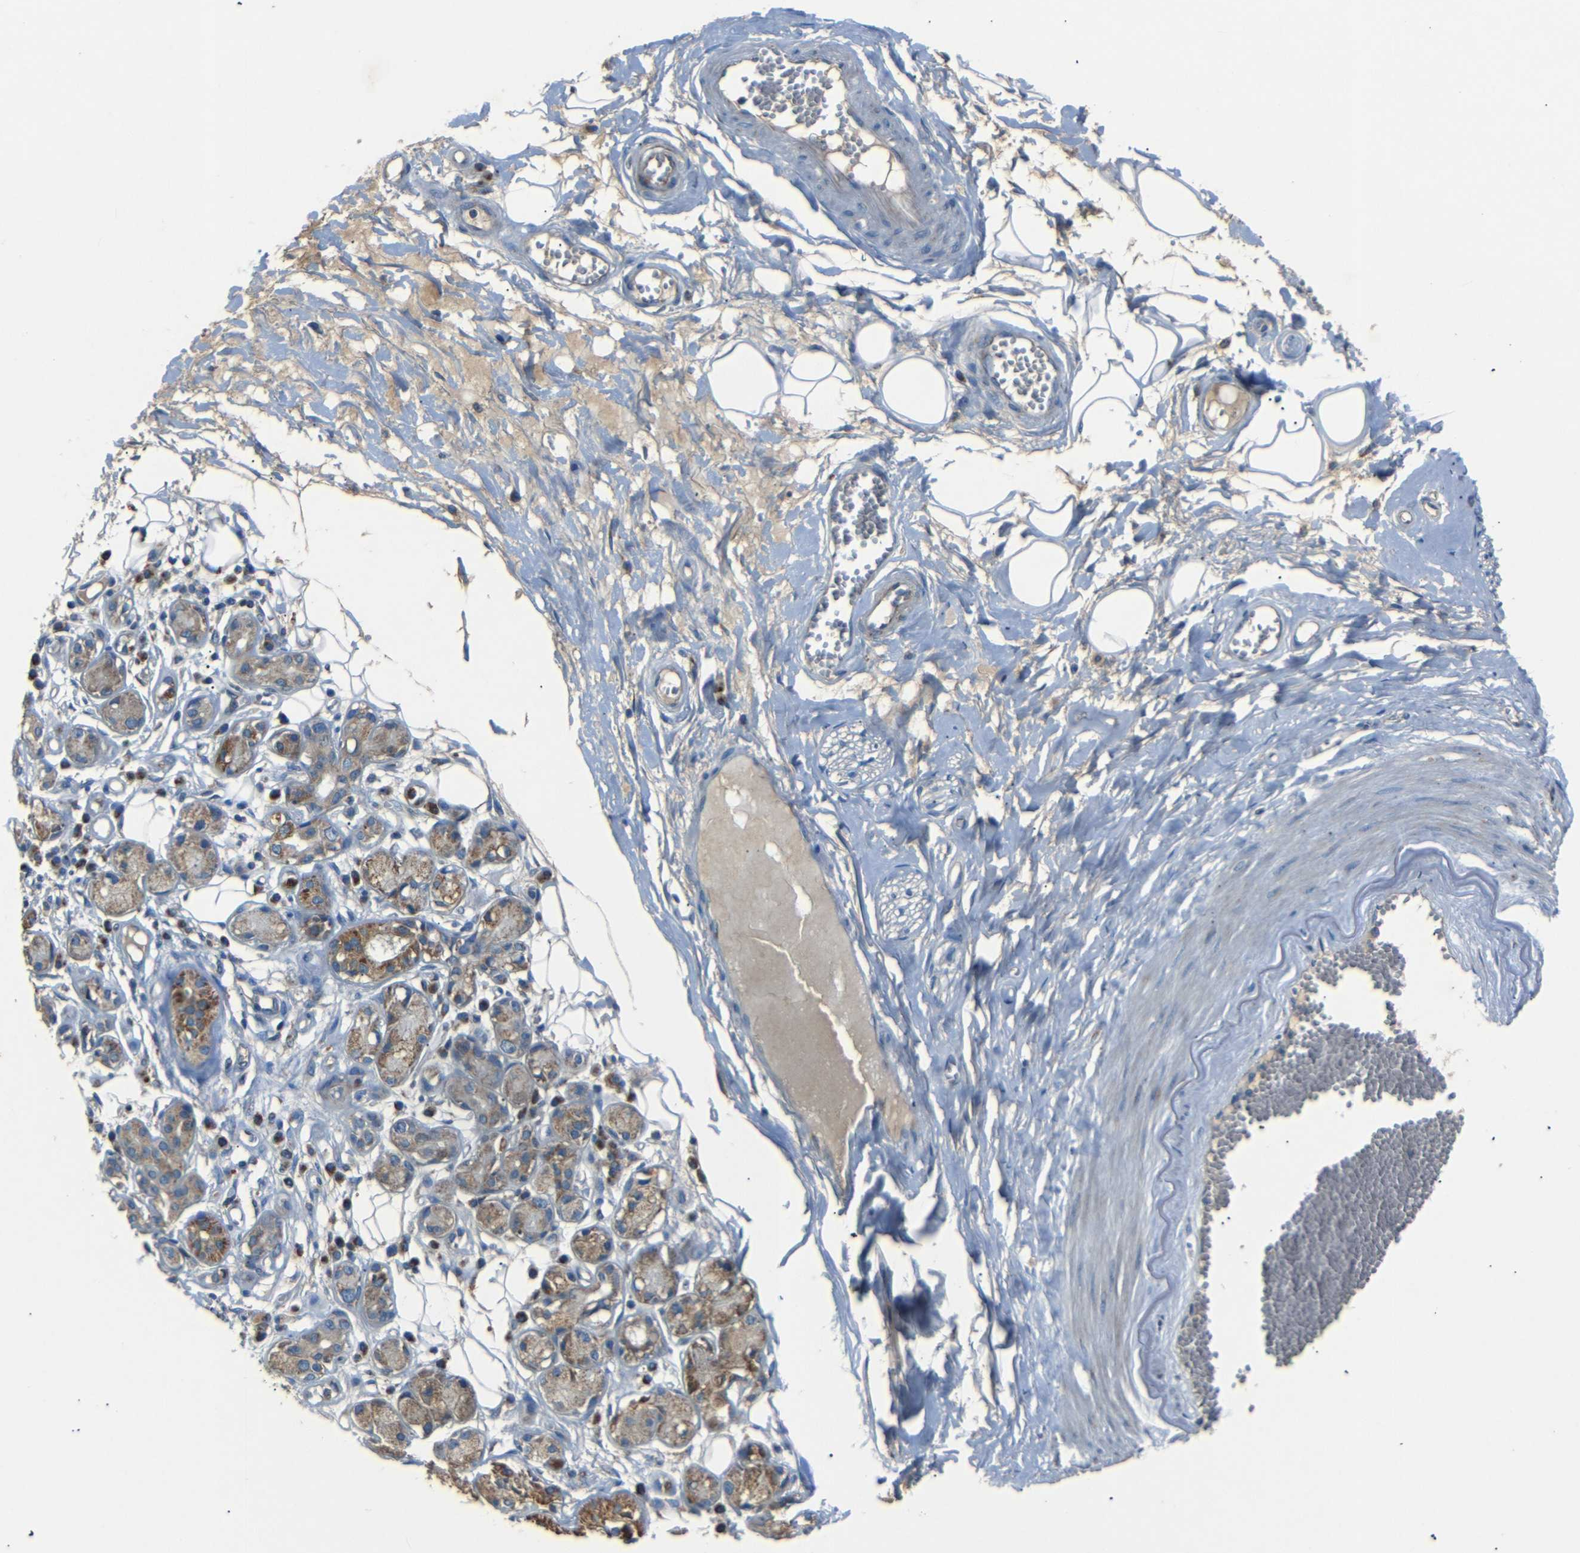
{"staining": {"intensity": "weak", "quantity": "25%-75%", "location": "cytoplasmic/membranous"}, "tissue": "adipose tissue", "cell_type": "Adipocytes", "image_type": "normal", "snomed": [{"axis": "morphology", "description": "Normal tissue, NOS"}, {"axis": "morphology", "description": "Inflammation, NOS"}, {"axis": "topography", "description": "Salivary gland"}, {"axis": "topography", "description": "Peripheral nerve tissue"}], "caption": "Weak cytoplasmic/membranous positivity for a protein is present in about 25%-75% of adipocytes of normal adipose tissue using IHC.", "gene": "NETO2", "patient": {"sex": "female", "age": 75}}